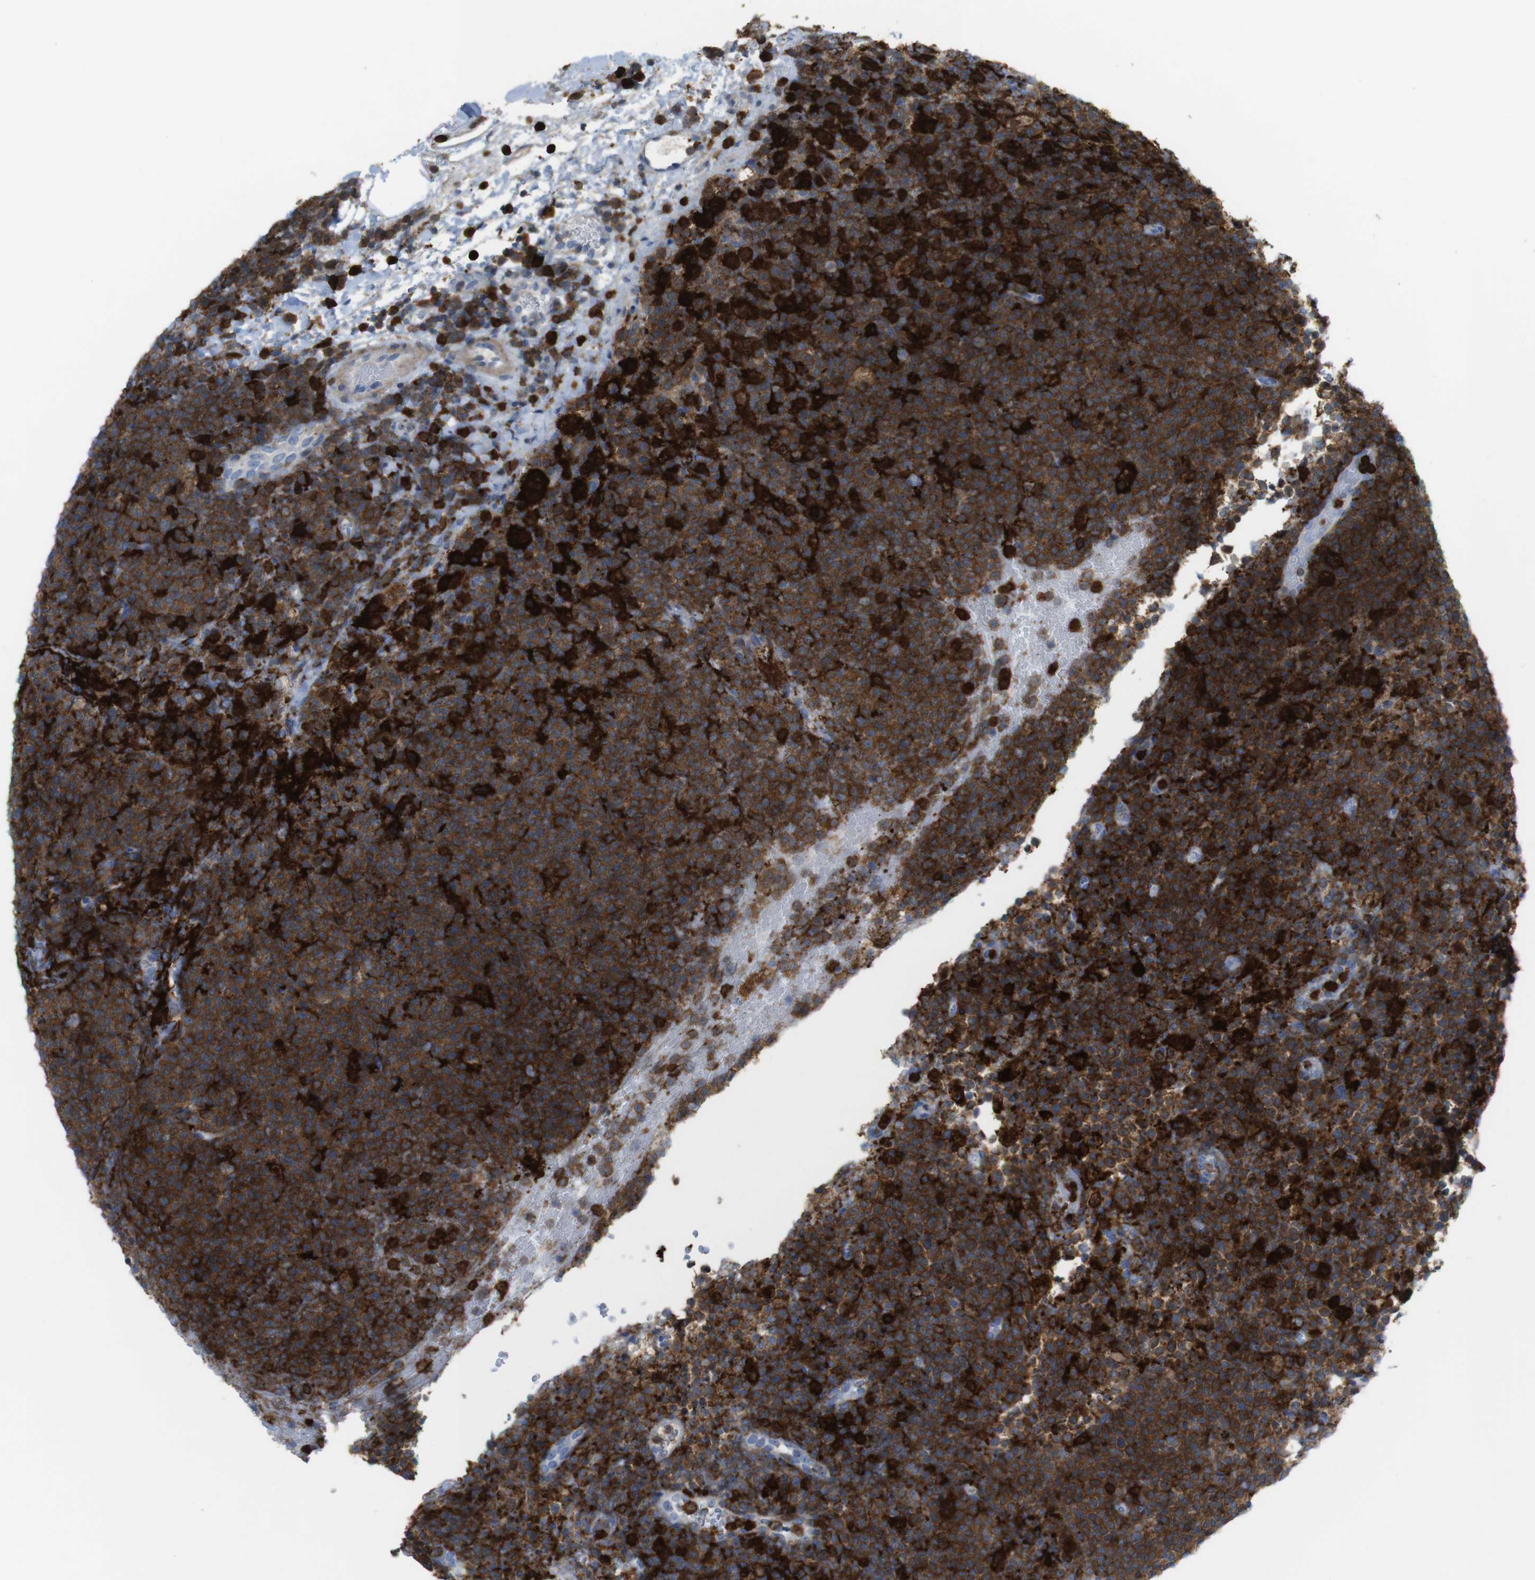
{"staining": {"intensity": "strong", "quantity": ">75%", "location": "cytoplasmic/membranous"}, "tissue": "lymphoma", "cell_type": "Tumor cells", "image_type": "cancer", "snomed": [{"axis": "morphology", "description": "Malignant lymphoma, non-Hodgkin's type, High grade"}, {"axis": "topography", "description": "Lymph node"}], "caption": "Strong cytoplasmic/membranous expression is identified in about >75% of tumor cells in malignant lymphoma, non-Hodgkin's type (high-grade). The staining was performed using DAB (3,3'-diaminobenzidine) to visualize the protein expression in brown, while the nuclei were stained in blue with hematoxylin (Magnification: 20x).", "gene": "PRKCD", "patient": {"sex": "male", "age": 61}}